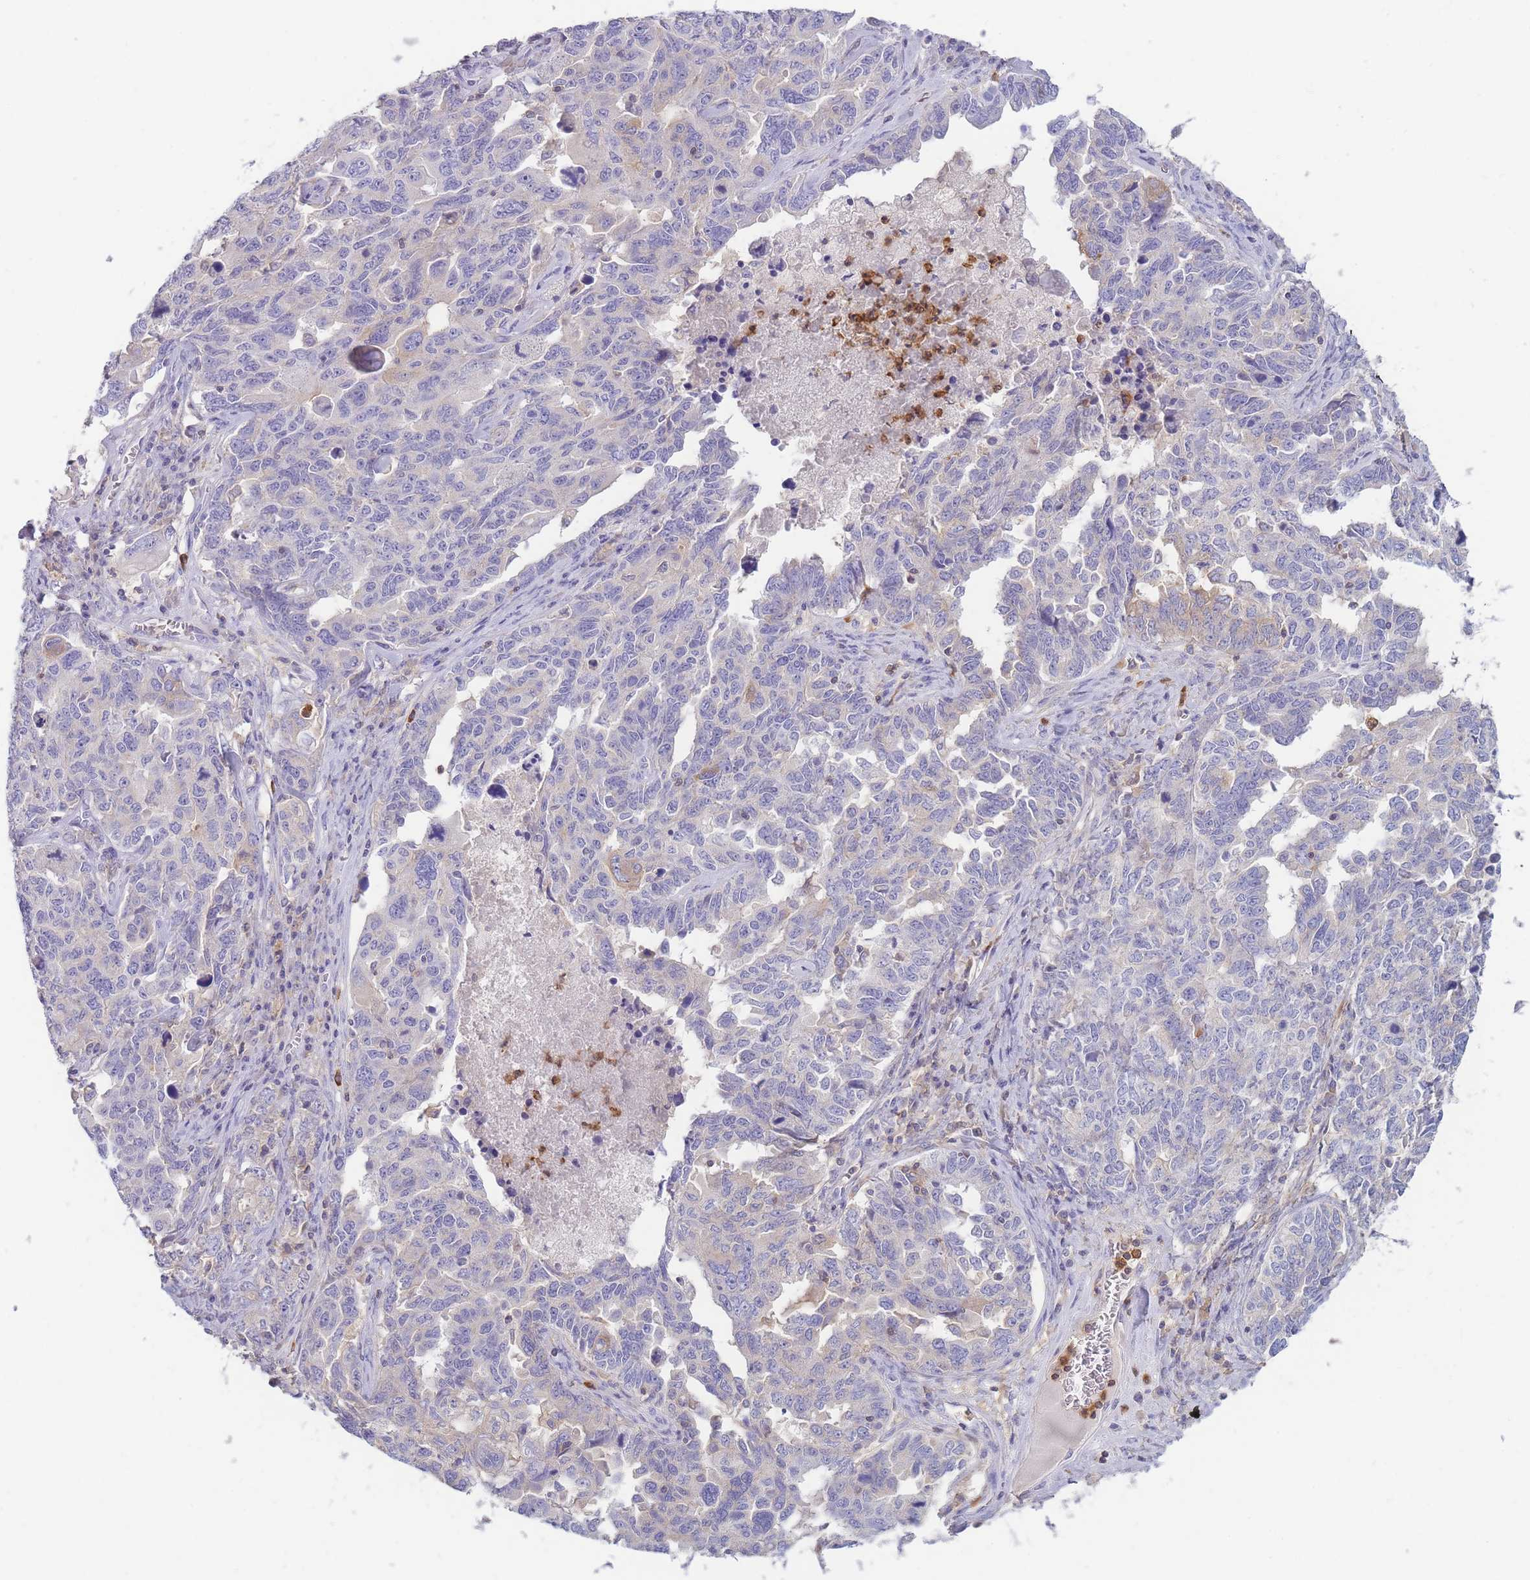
{"staining": {"intensity": "moderate", "quantity": "<25%", "location": "cytoplasmic/membranous"}, "tissue": "ovarian cancer", "cell_type": "Tumor cells", "image_type": "cancer", "snomed": [{"axis": "morphology", "description": "Carcinoma, endometroid"}, {"axis": "topography", "description": "Ovary"}], "caption": "The micrograph demonstrates a brown stain indicating the presence of a protein in the cytoplasmic/membranous of tumor cells in endometroid carcinoma (ovarian). (Stains: DAB in brown, nuclei in blue, Microscopy: brightfield microscopy at high magnification).", "gene": "ST3GAL4", "patient": {"sex": "female", "age": 62}}